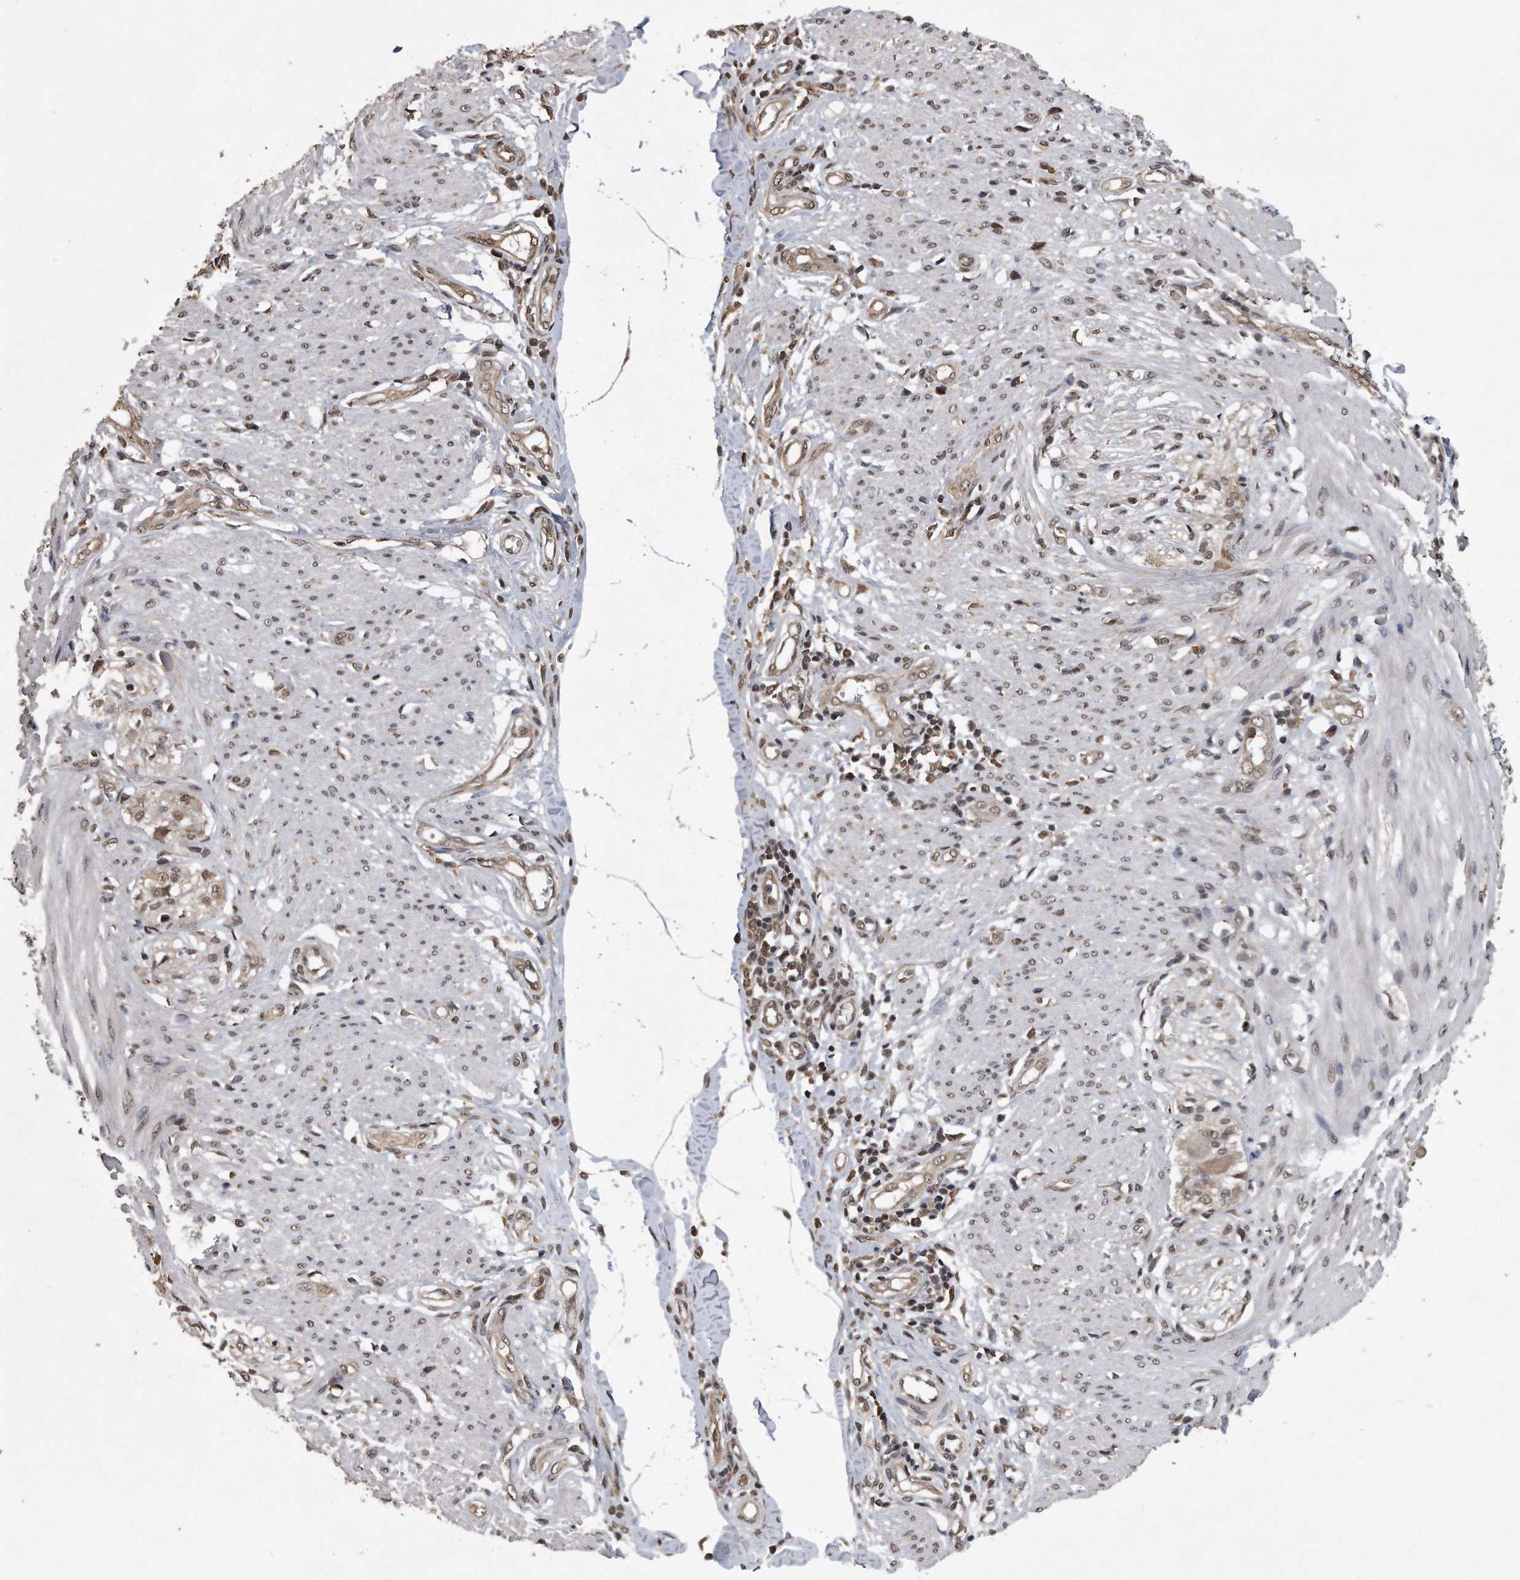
{"staining": {"intensity": "weak", "quantity": ">75%", "location": "nuclear"}, "tissue": "smooth muscle", "cell_type": "Smooth muscle cells", "image_type": "normal", "snomed": [{"axis": "morphology", "description": "Normal tissue, NOS"}, {"axis": "morphology", "description": "Adenocarcinoma, NOS"}, {"axis": "topography", "description": "Colon"}, {"axis": "topography", "description": "Peripheral nerve tissue"}], "caption": "A photomicrograph of human smooth muscle stained for a protein shows weak nuclear brown staining in smooth muscle cells. The staining was performed using DAB to visualize the protein expression in brown, while the nuclei were stained in blue with hematoxylin (Magnification: 20x).", "gene": "CRYZL1", "patient": {"sex": "male", "age": 14}}